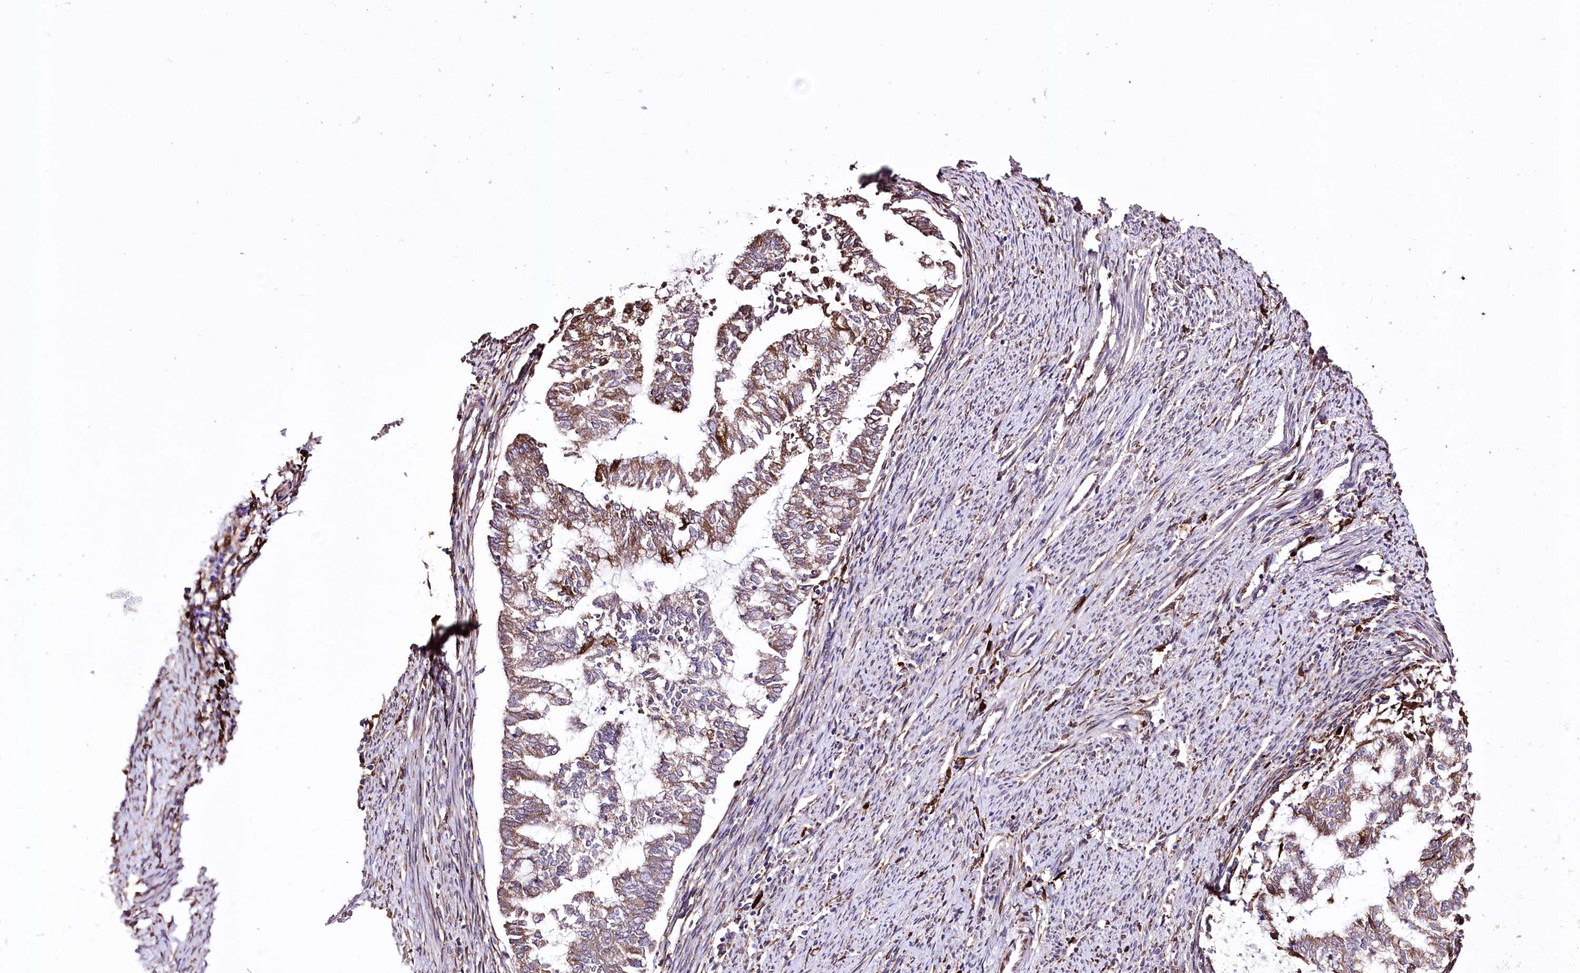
{"staining": {"intensity": "moderate", "quantity": ">75%", "location": "cytoplasmic/membranous"}, "tissue": "endometrial cancer", "cell_type": "Tumor cells", "image_type": "cancer", "snomed": [{"axis": "morphology", "description": "Adenocarcinoma, NOS"}, {"axis": "topography", "description": "Endometrium"}], "caption": "Endometrial cancer (adenocarcinoma) stained with IHC reveals moderate cytoplasmic/membranous positivity in about >75% of tumor cells. Nuclei are stained in blue.", "gene": "WWC1", "patient": {"sex": "female", "age": 79}}